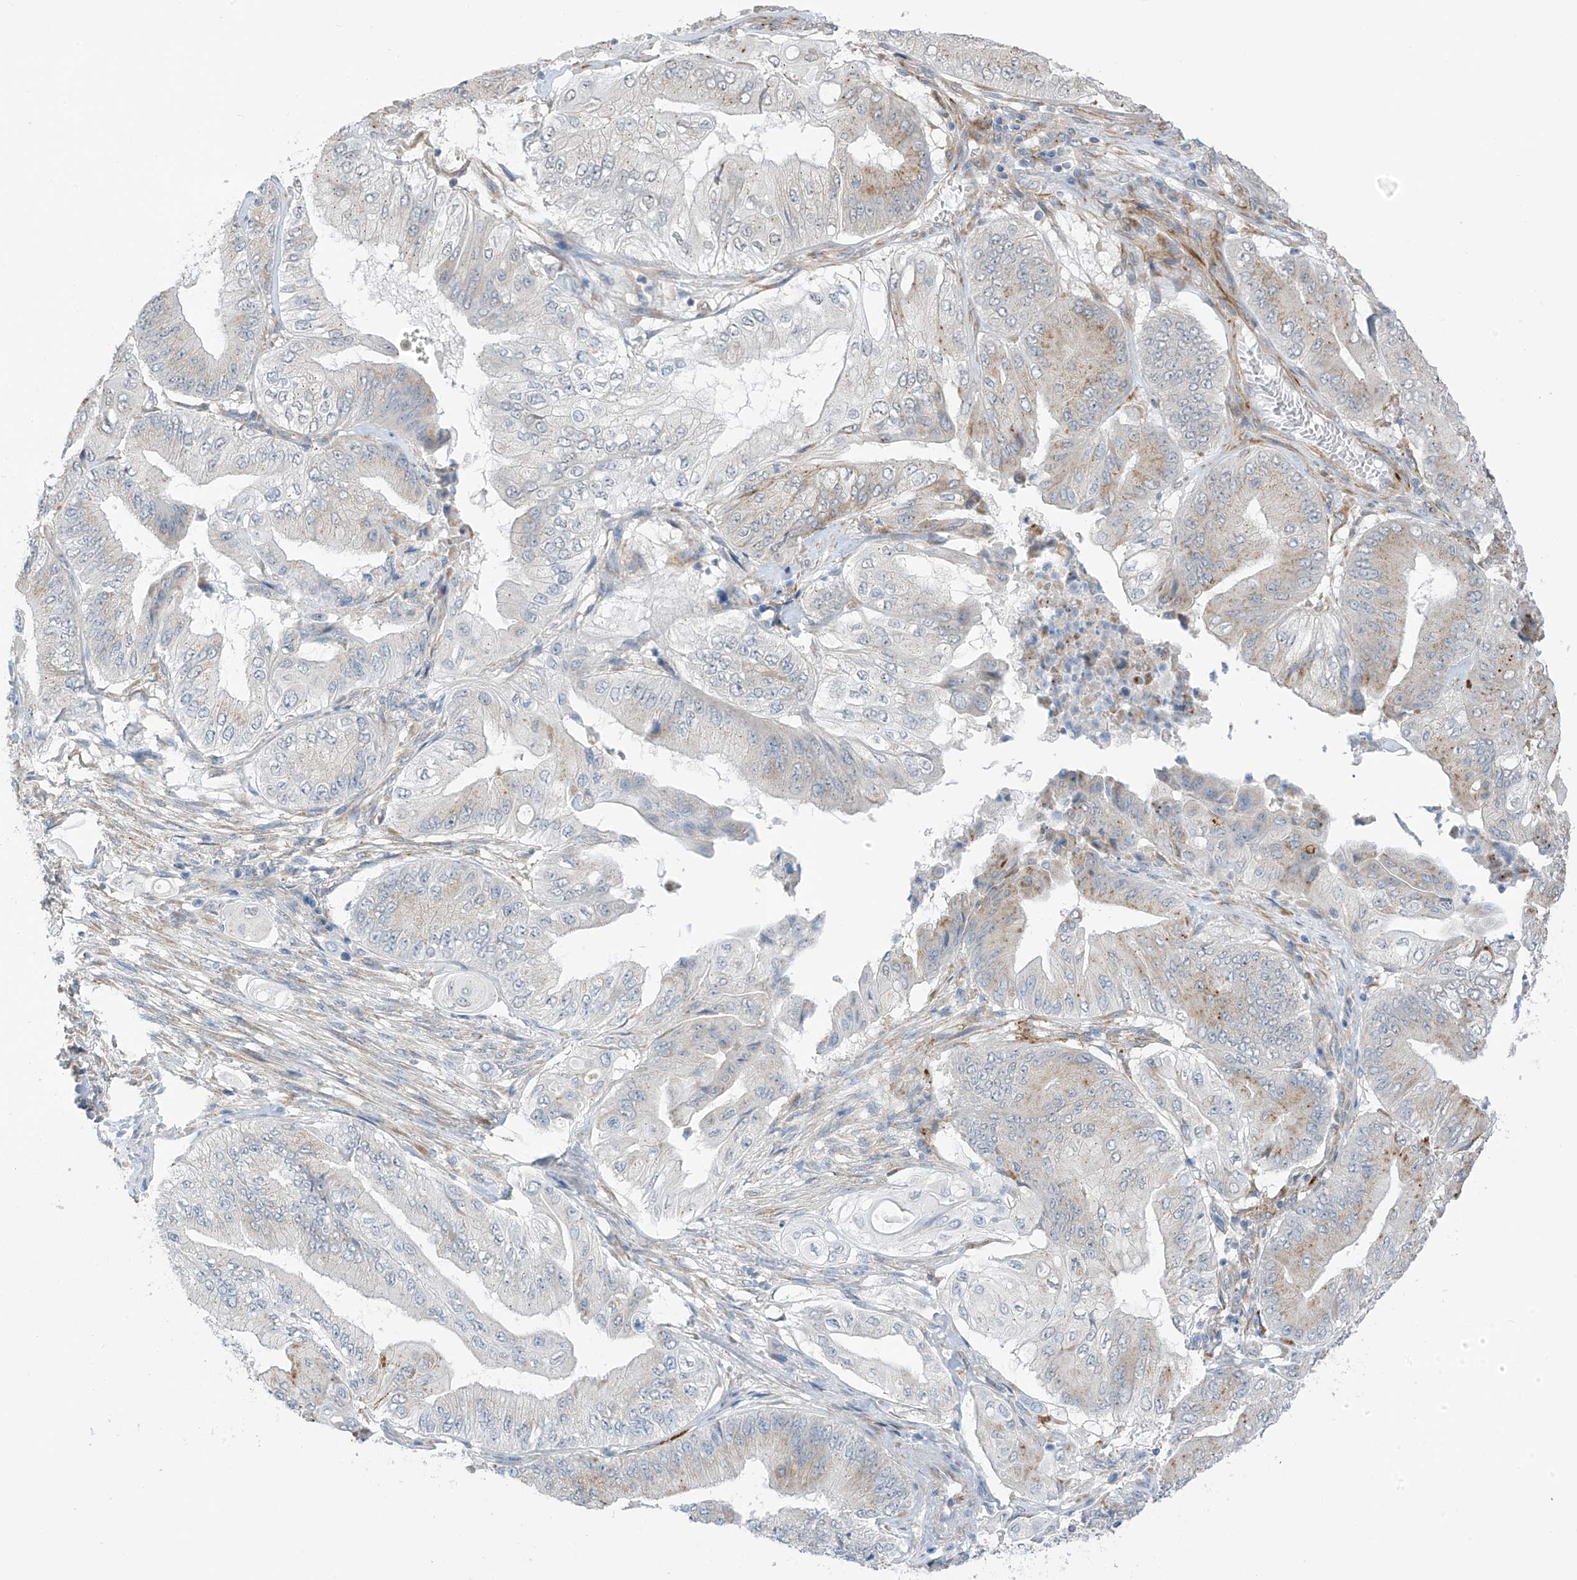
{"staining": {"intensity": "weak", "quantity": "<25%", "location": "cytoplasmic/membranous"}, "tissue": "pancreatic cancer", "cell_type": "Tumor cells", "image_type": "cancer", "snomed": [{"axis": "morphology", "description": "Adenocarcinoma, NOS"}, {"axis": "topography", "description": "Pancreas"}], "caption": "DAB (3,3'-diaminobenzidine) immunohistochemical staining of human pancreatic cancer reveals no significant expression in tumor cells.", "gene": "HS6ST2", "patient": {"sex": "female", "age": 77}}